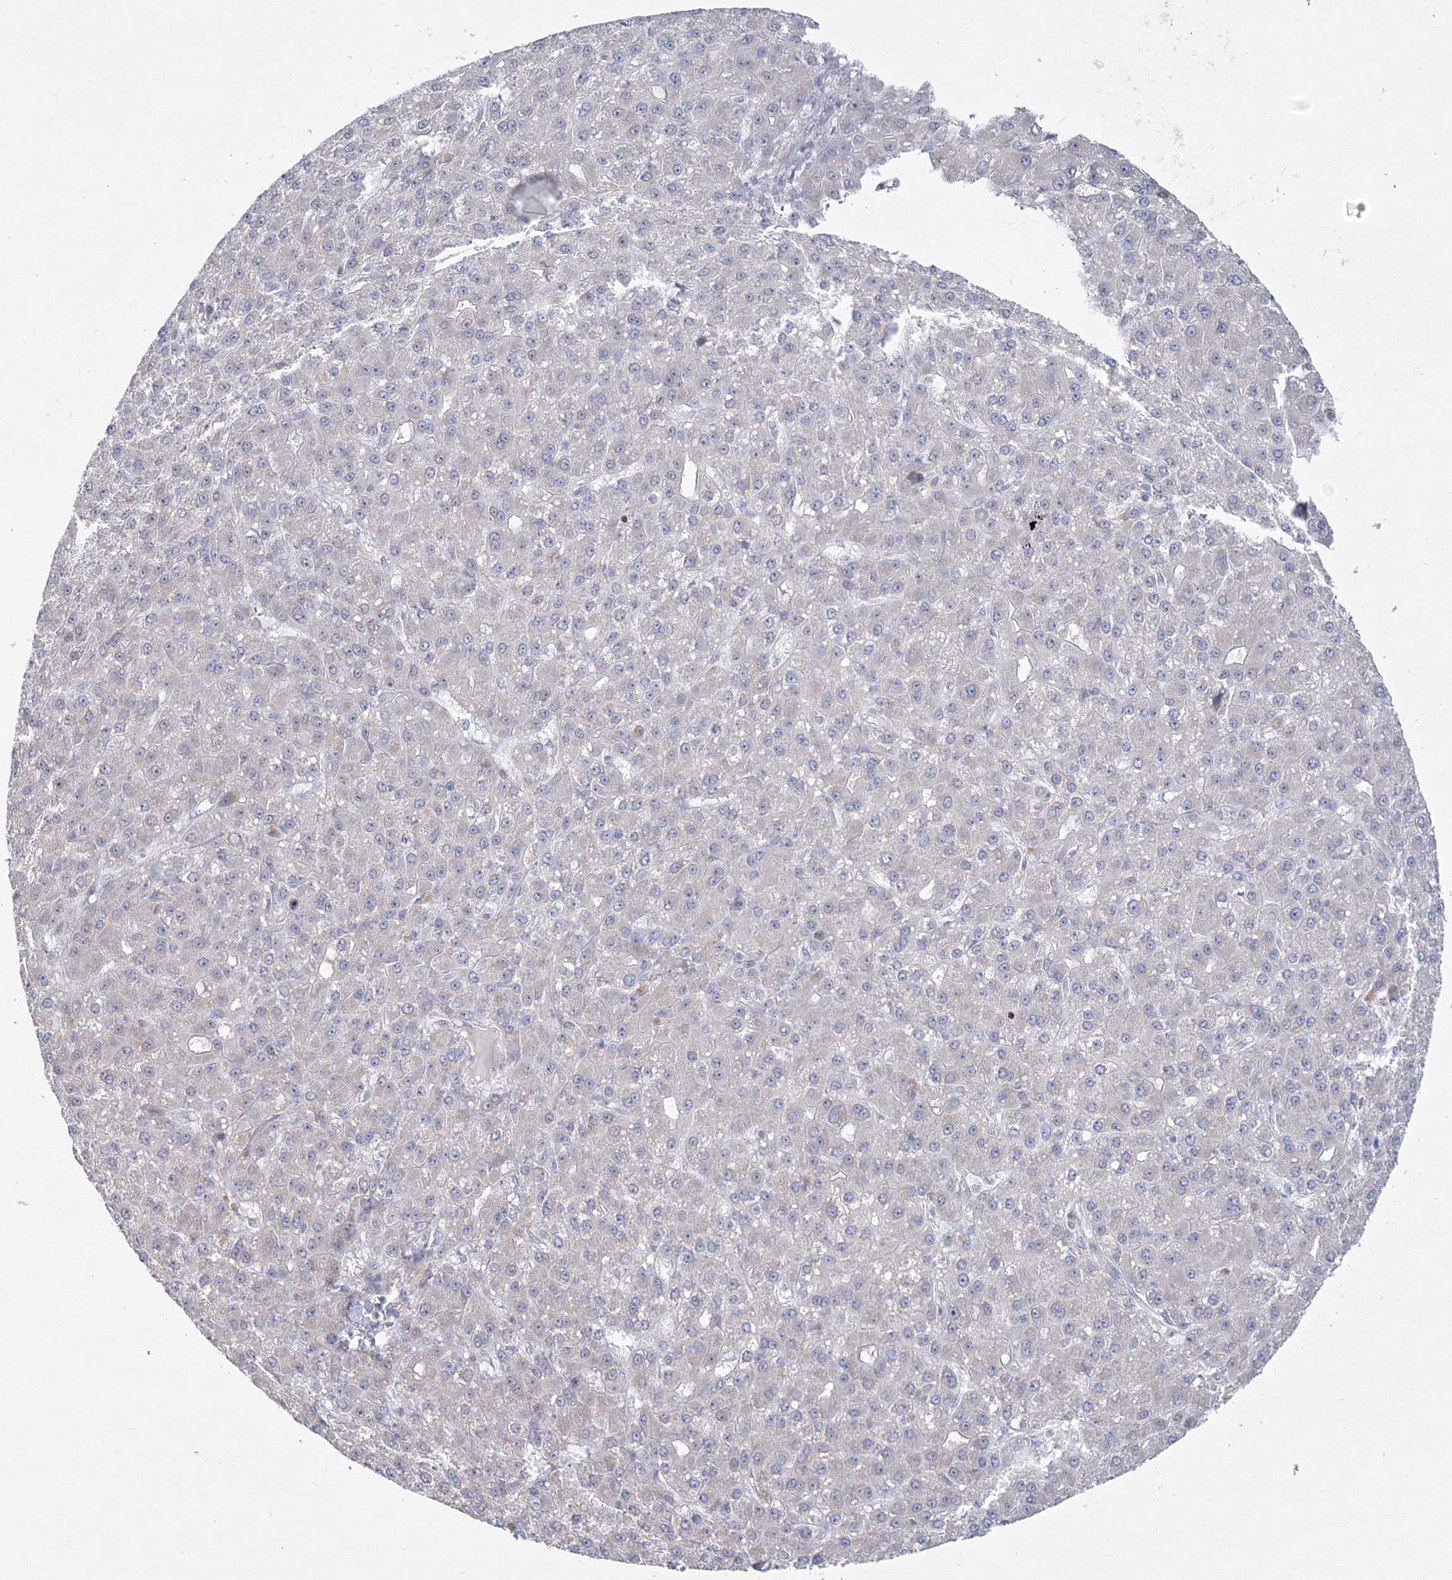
{"staining": {"intensity": "weak", "quantity": "<25%", "location": "nuclear"}, "tissue": "liver cancer", "cell_type": "Tumor cells", "image_type": "cancer", "snomed": [{"axis": "morphology", "description": "Carcinoma, Hepatocellular, NOS"}, {"axis": "topography", "description": "Liver"}], "caption": "Immunohistochemistry histopathology image of liver cancer stained for a protein (brown), which shows no positivity in tumor cells. (DAB (3,3'-diaminobenzidine) IHC, high magnification).", "gene": "GRSF1", "patient": {"sex": "male", "age": 67}}